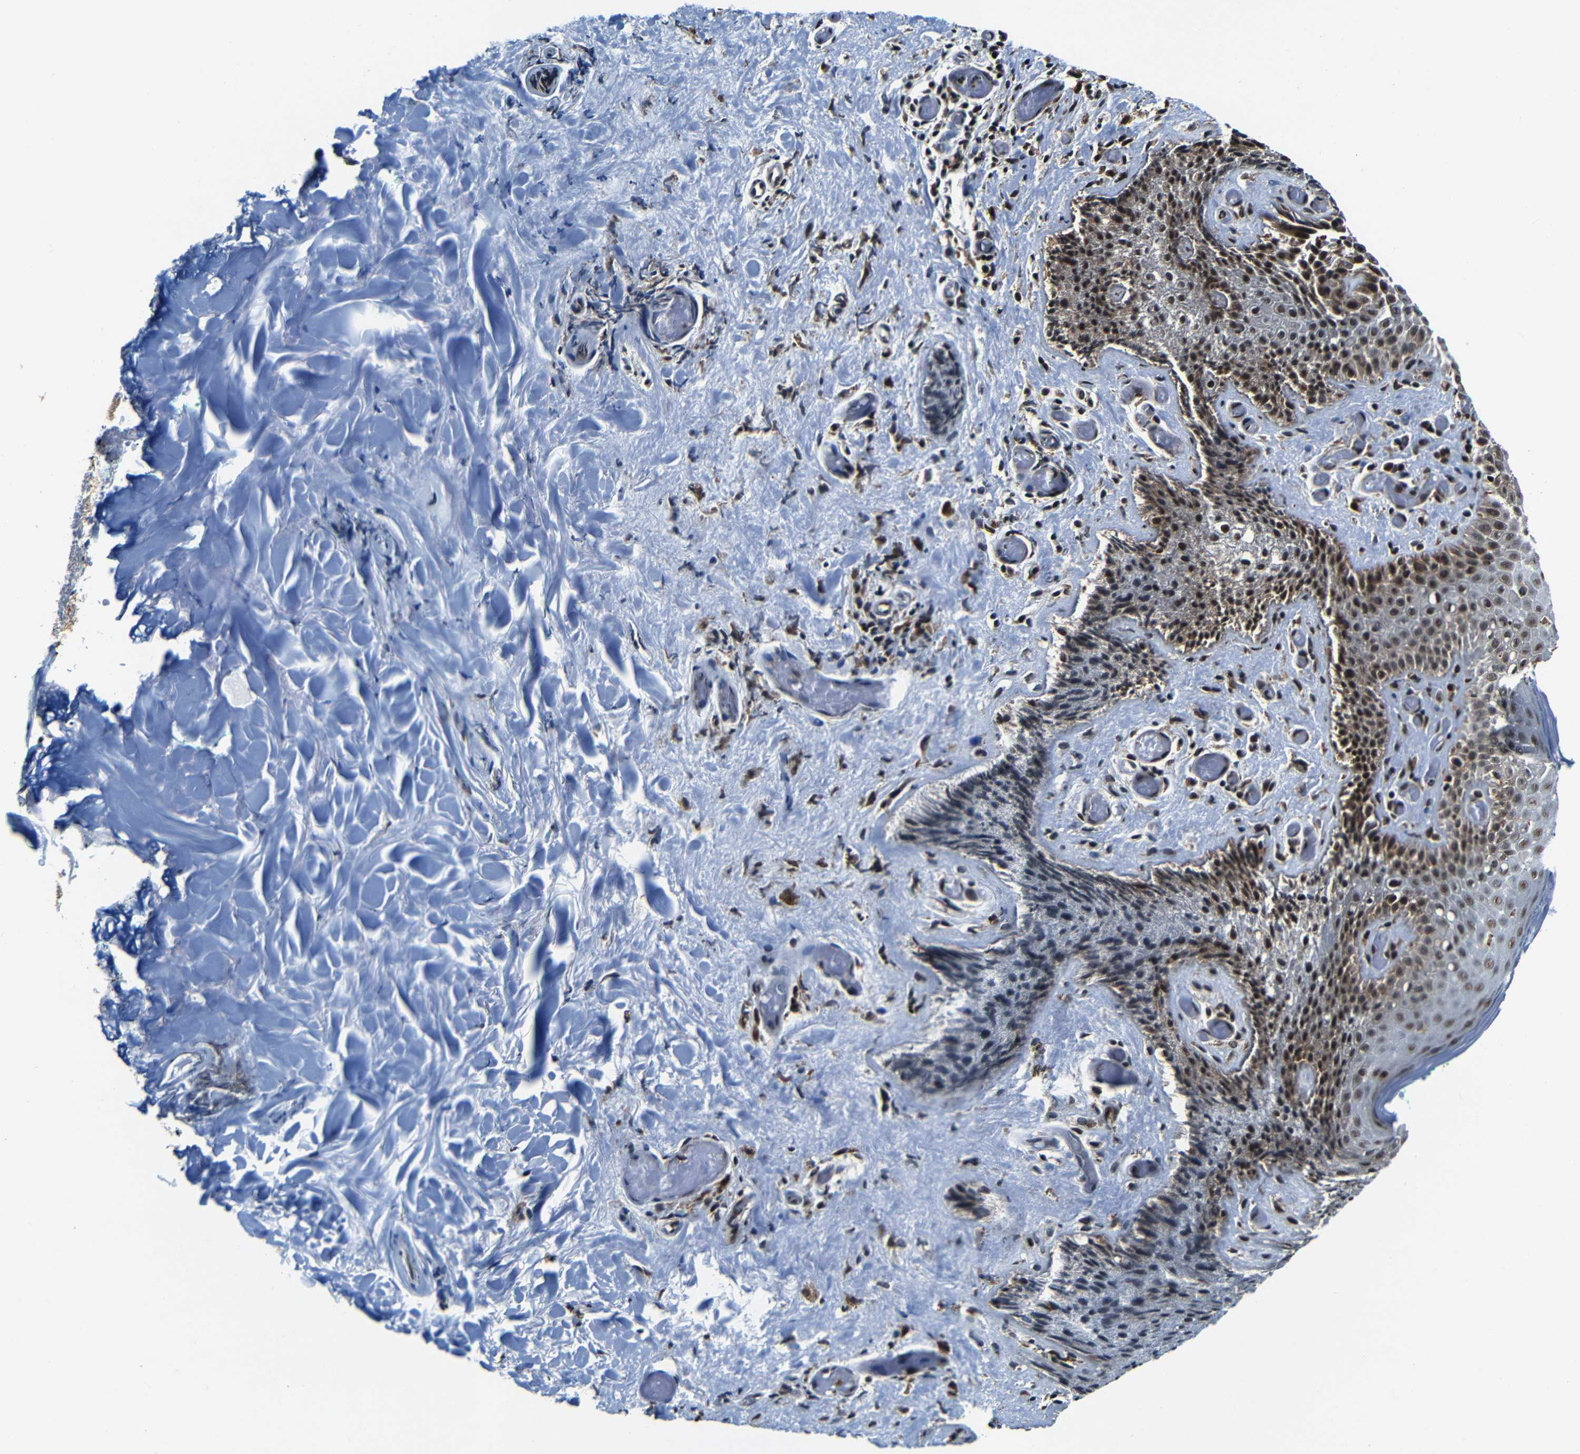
{"staining": {"intensity": "moderate", "quantity": "25%-75%", "location": "cytoplasmic/membranous,nuclear"}, "tissue": "skin", "cell_type": "Epidermal cells", "image_type": "normal", "snomed": [{"axis": "morphology", "description": "Normal tissue, NOS"}, {"axis": "topography", "description": "Anal"}], "caption": "About 25%-75% of epidermal cells in unremarkable human skin demonstrate moderate cytoplasmic/membranous,nuclear protein positivity as visualized by brown immunohistochemical staining.", "gene": "NCBP3", "patient": {"sex": "male", "age": 74}}